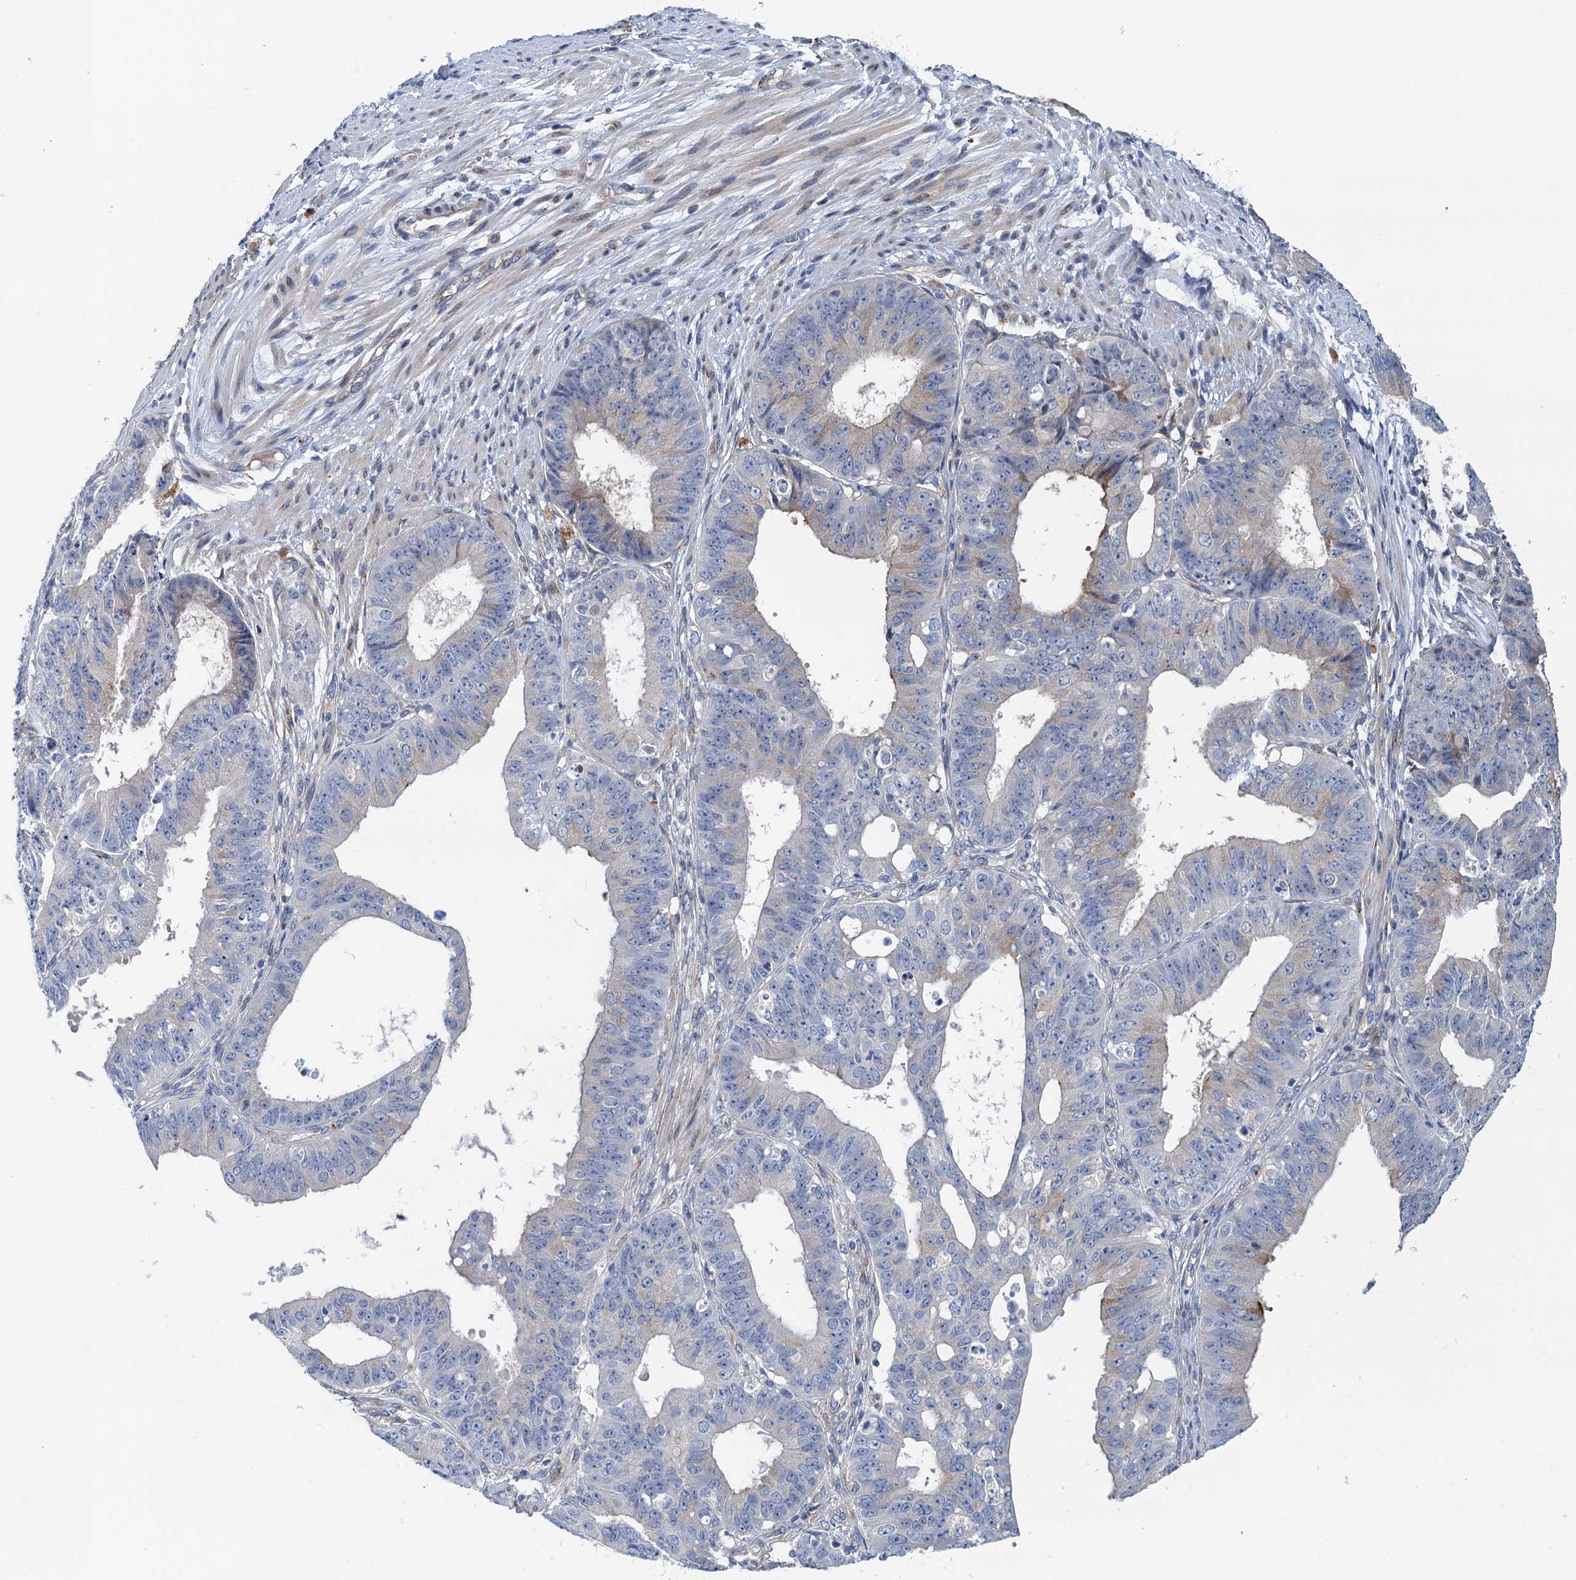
{"staining": {"intensity": "negative", "quantity": "none", "location": "none"}, "tissue": "ovarian cancer", "cell_type": "Tumor cells", "image_type": "cancer", "snomed": [{"axis": "morphology", "description": "Carcinoma, endometroid"}, {"axis": "topography", "description": "Appendix"}, {"axis": "topography", "description": "Ovary"}], "caption": "Immunohistochemical staining of human ovarian cancer shows no significant positivity in tumor cells.", "gene": "NBEA", "patient": {"sex": "female", "age": 42}}